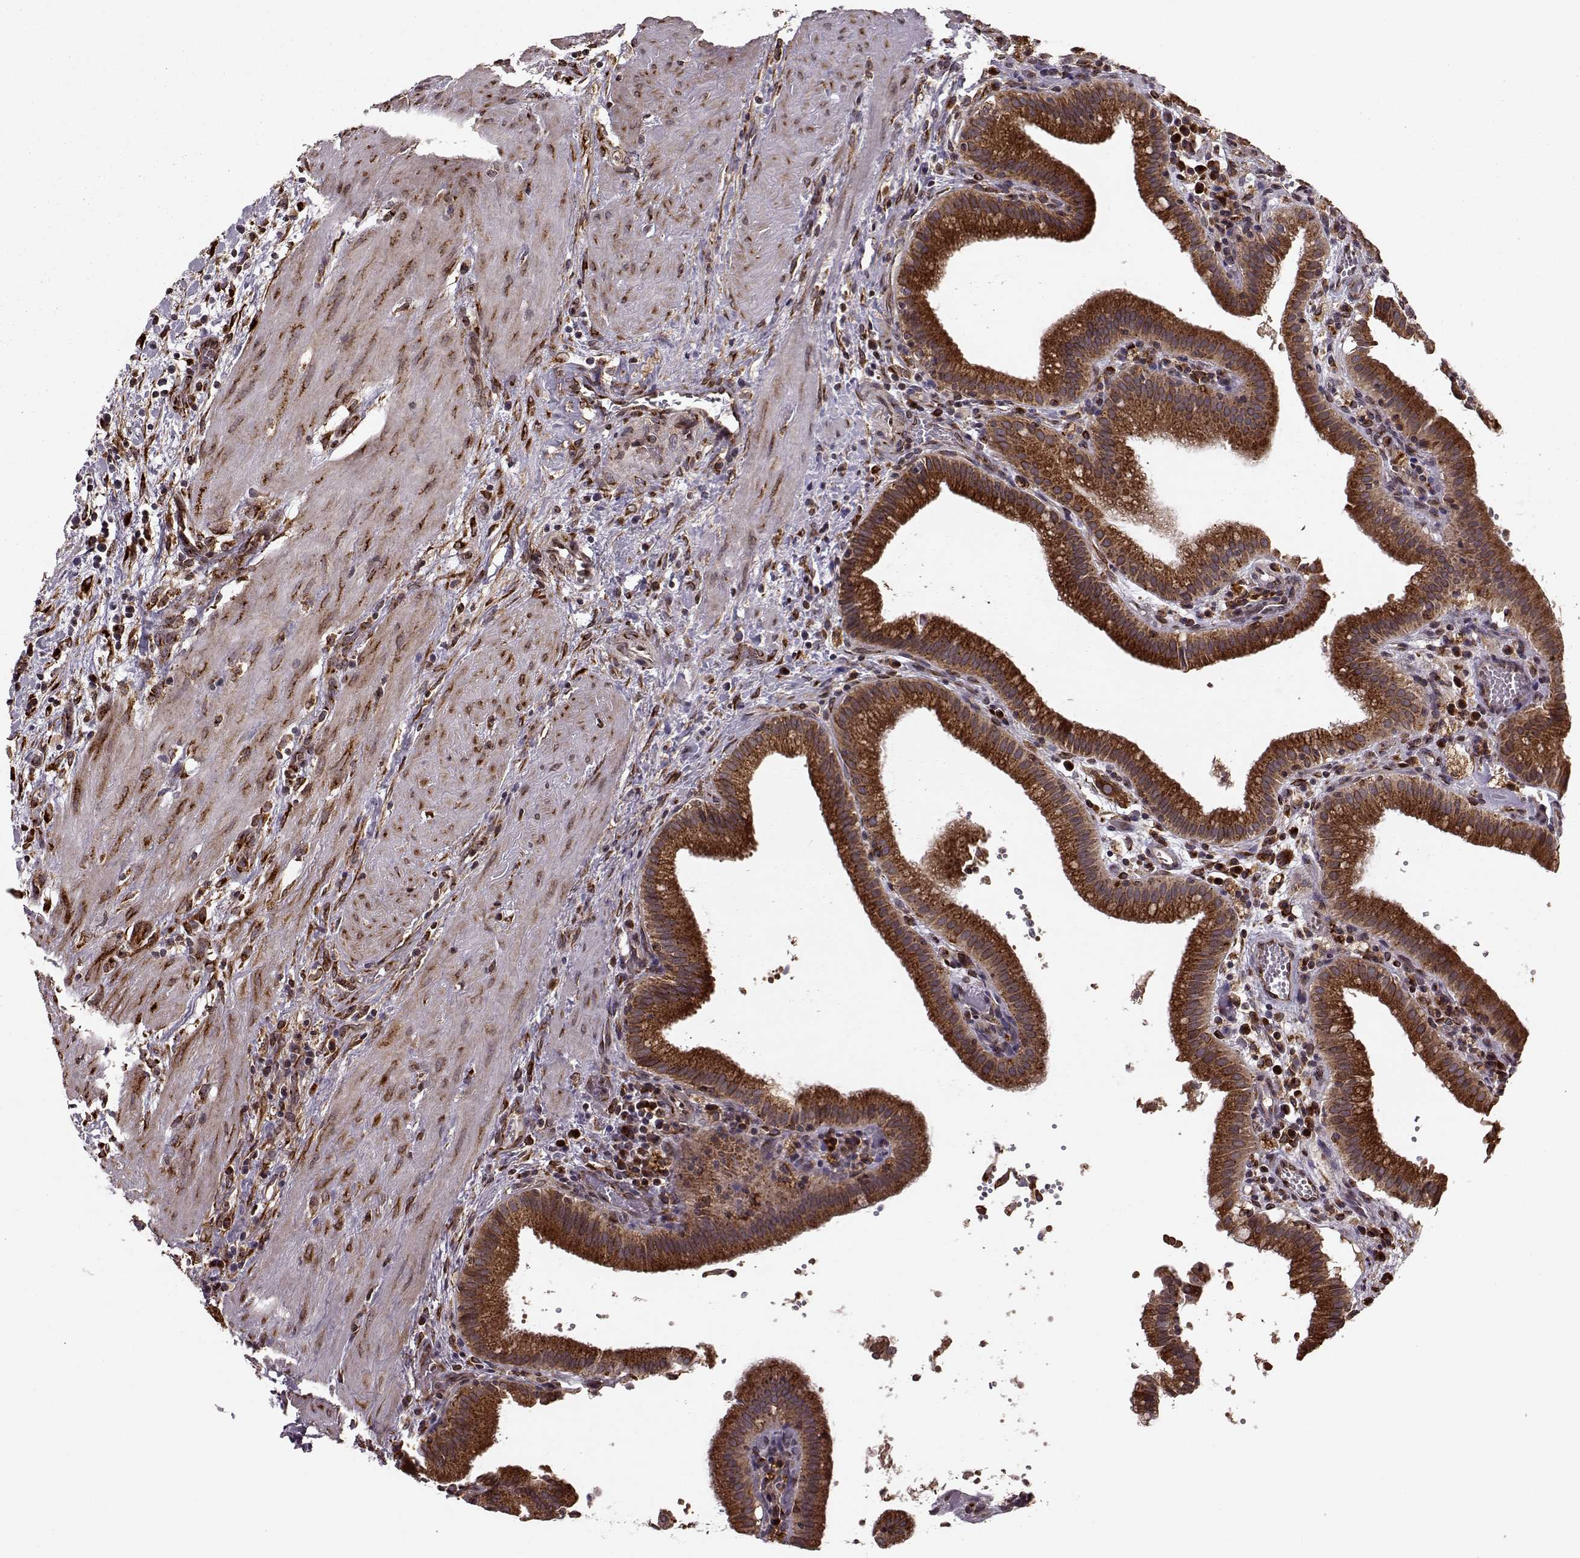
{"staining": {"intensity": "strong", "quantity": ">75%", "location": "cytoplasmic/membranous"}, "tissue": "gallbladder", "cell_type": "Glandular cells", "image_type": "normal", "snomed": [{"axis": "morphology", "description": "Normal tissue, NOS"}, {"axis": "topography", "description": "Gallbladder"}], "caption": "Gallbladder stained with DAB (3,3'-diaminobenzidine) IHC shows high levels of strong cytoplasmic/membranous expression in approximately >75% of glandular cells.", "gene": "YIPF5", "patient": {"sex": "male", "age": 42}}